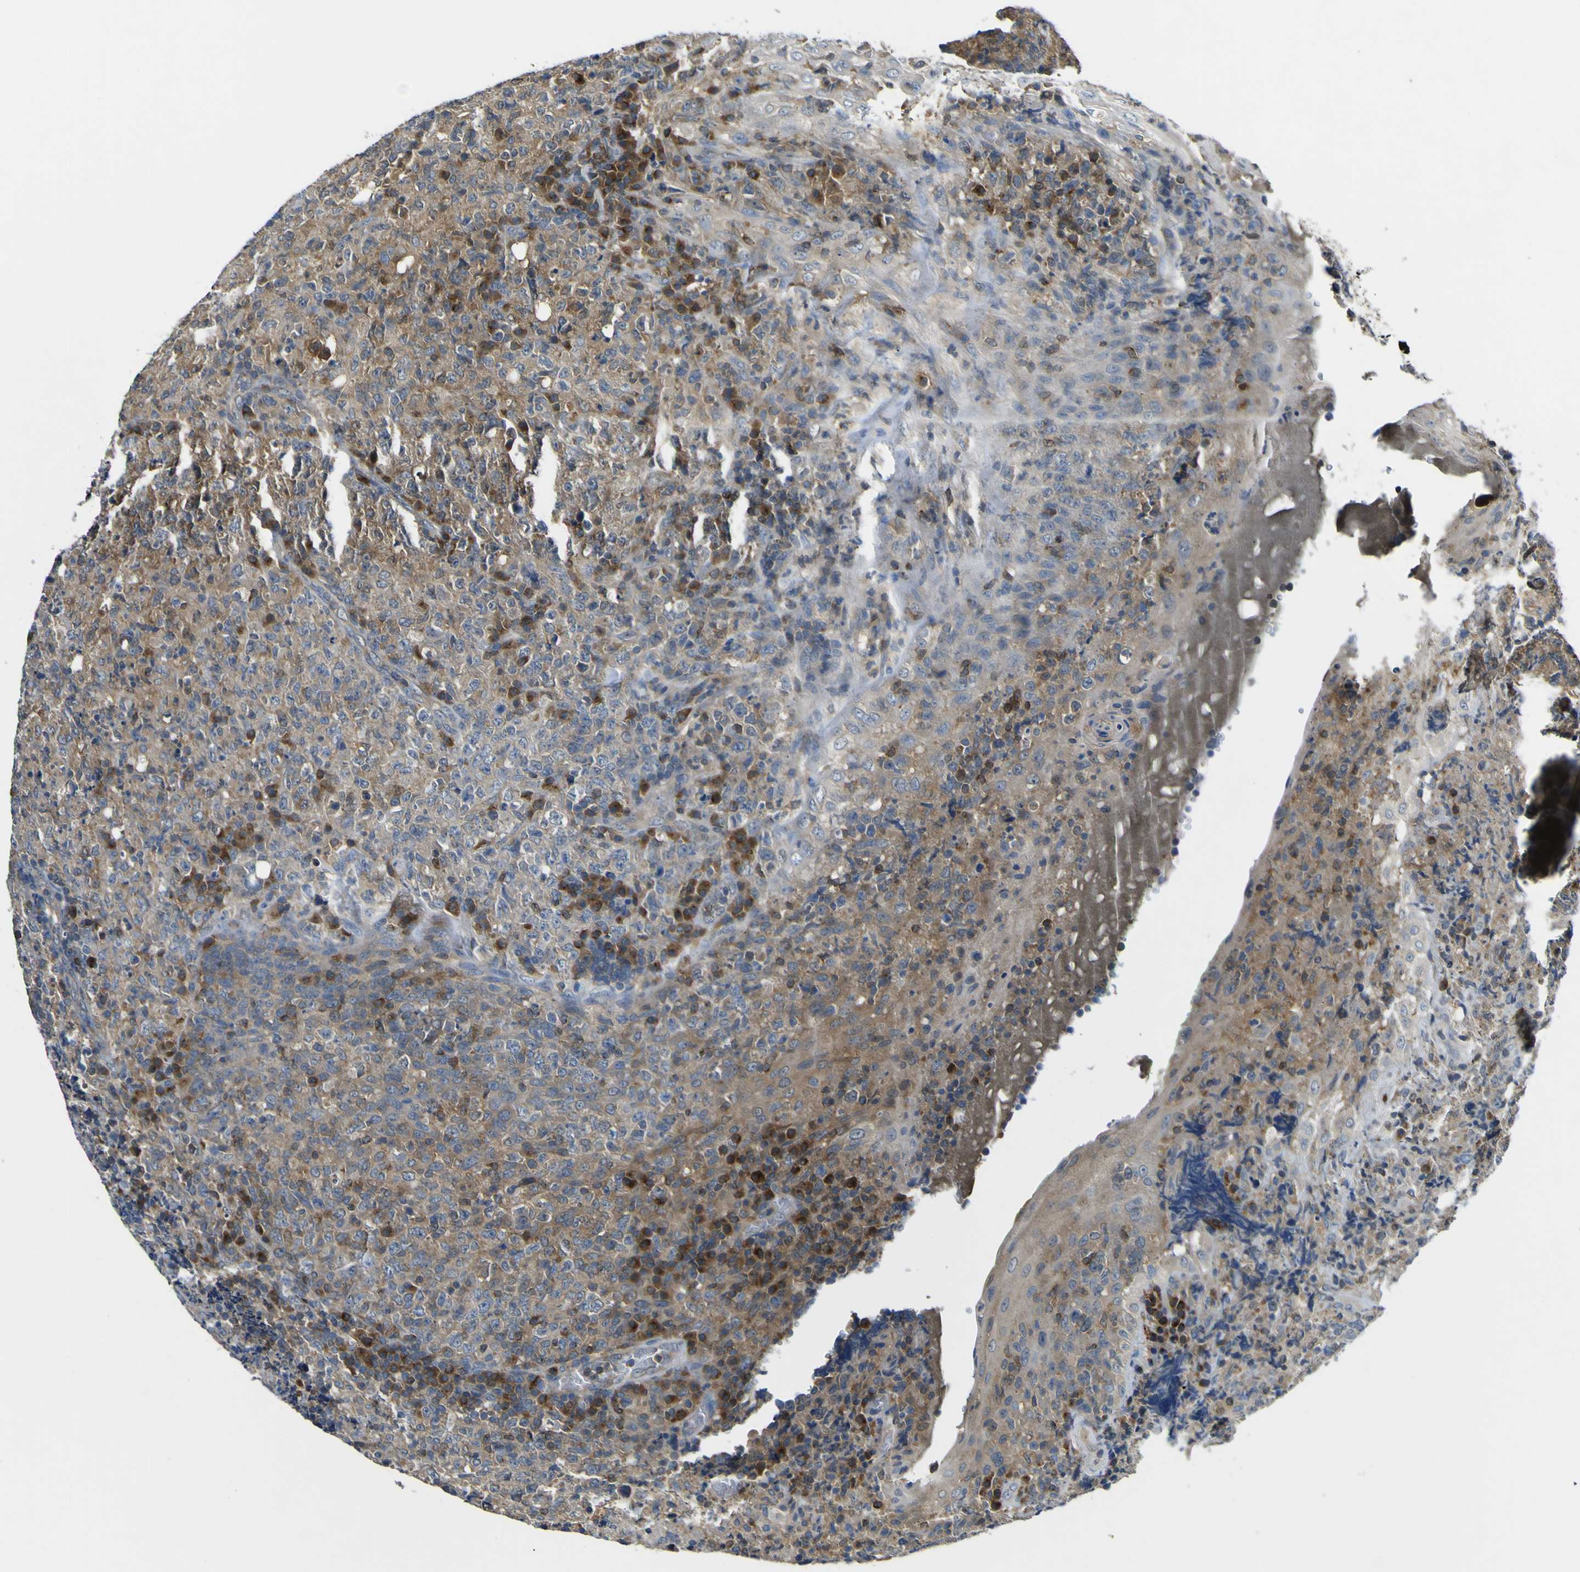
{"staining": {"intensity": "moderate", "quantity": ">75%", "location": "cytoplasmic/membranous"}, "tissue": "lymphoma", "cell_type": "Tumor cells", "image_type": "cancer", "snomed": [{"axis": "morphology", "description": "Malignant lymphoma, non-Hodgkin's type, High grade"}, {"axis": "topography", "description": "Tonsil"}], "caption": "The photomicrograph reveals staining of lymphoma, revealing moderate cytoplasmic/membranous protein positivity (brown color) within tumor cells. Nuclei are stained in blue.", "gene": "EML2", "patient": {"sex": "female", "age": 36}}